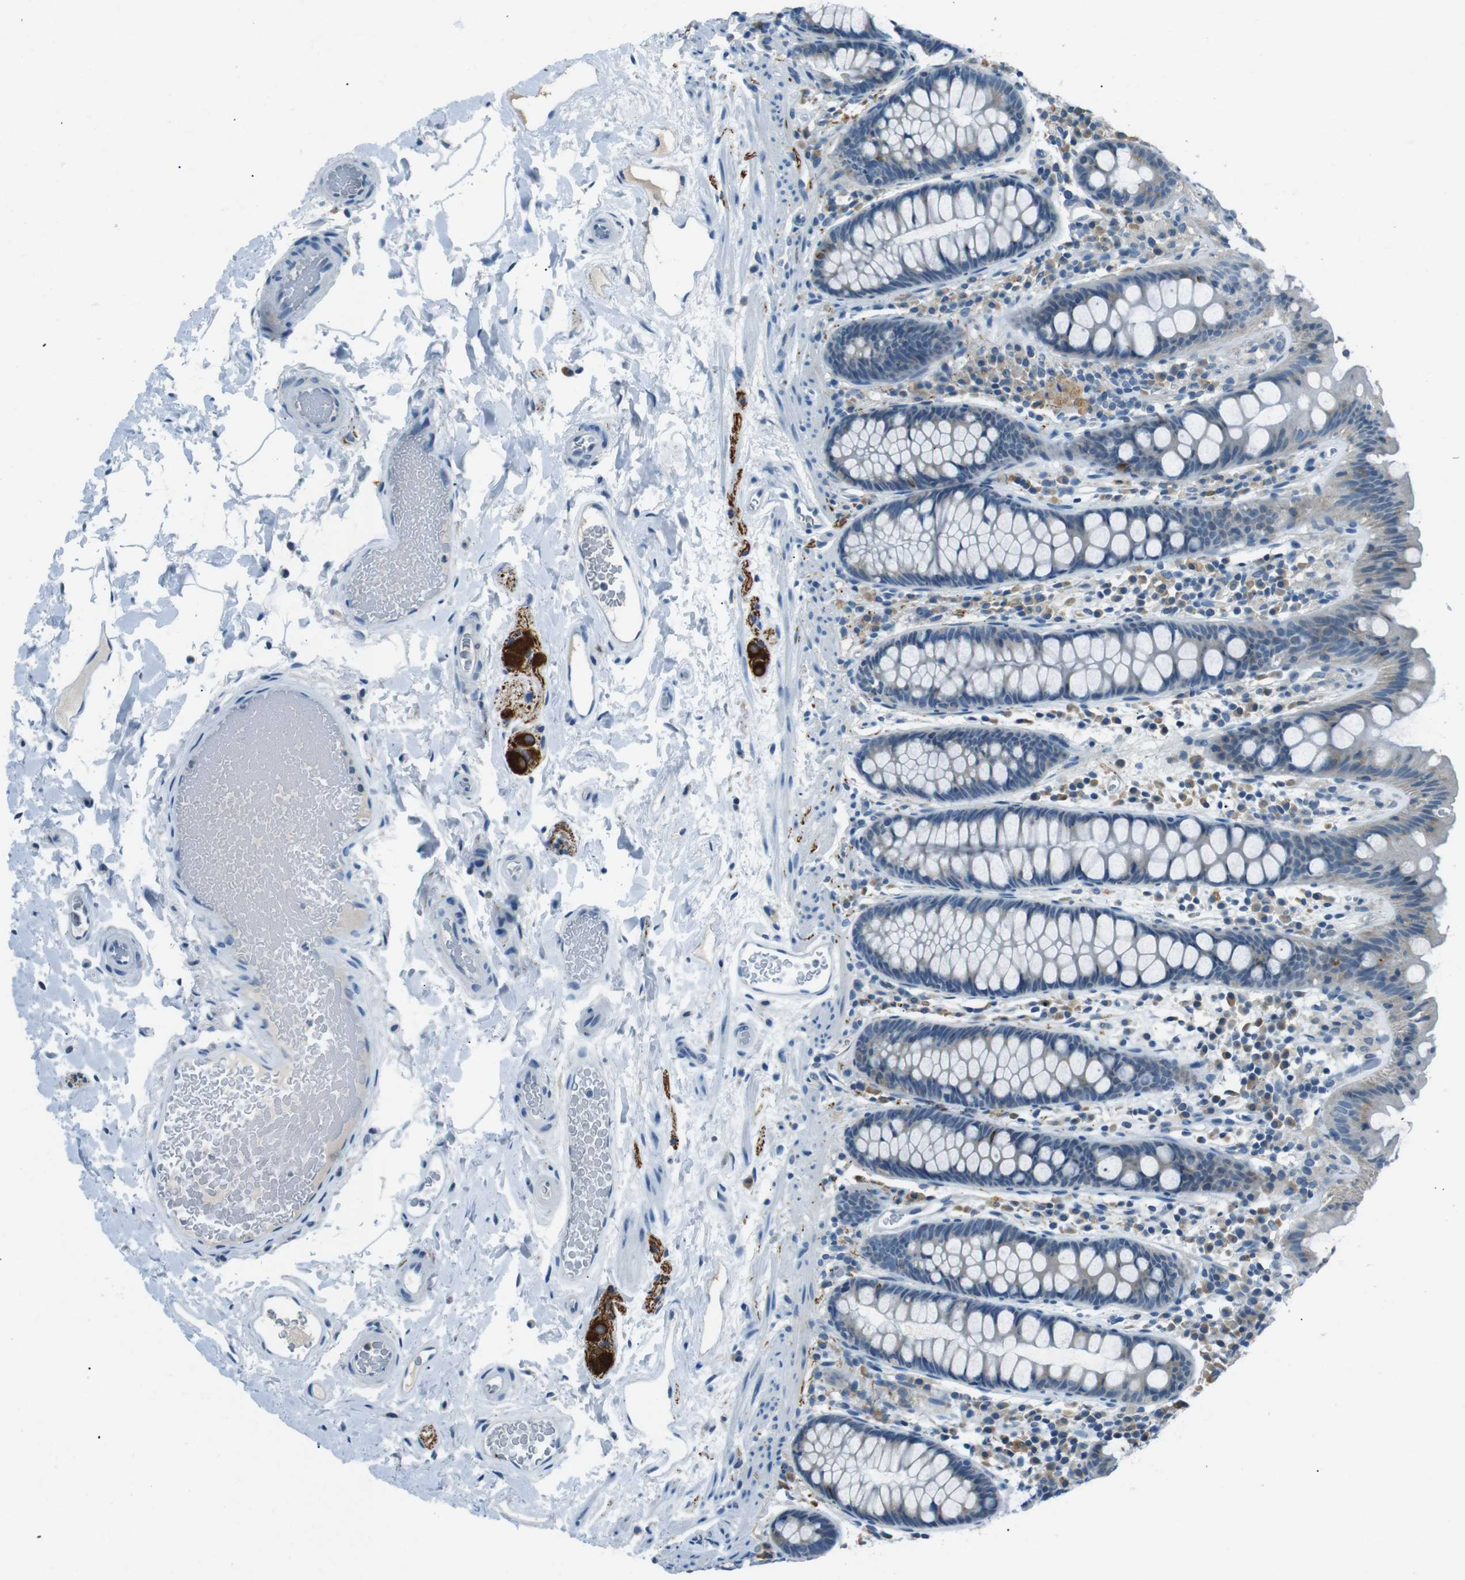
{"staining": {"intensity": "negative", "quantity": "none", "location": "none"}, "tissue": "colon", "cell_type": "Endothelial cells", "image_type": "normal", "snomed": [{"axis": "morphology", "description": "Normal tissue, NOS"}, {"axis": "topography", "description": "Colon"}], "caption": "DAB immunohistochemical staining of benign human colon exhibits no significant staining in endothelial cells. The staining is performed using DAB brown chromogen with nuclei counter-stained in using hematoxylin.", "gene": "MAGI2", "patient": {"sex": "female", "age": 80}}